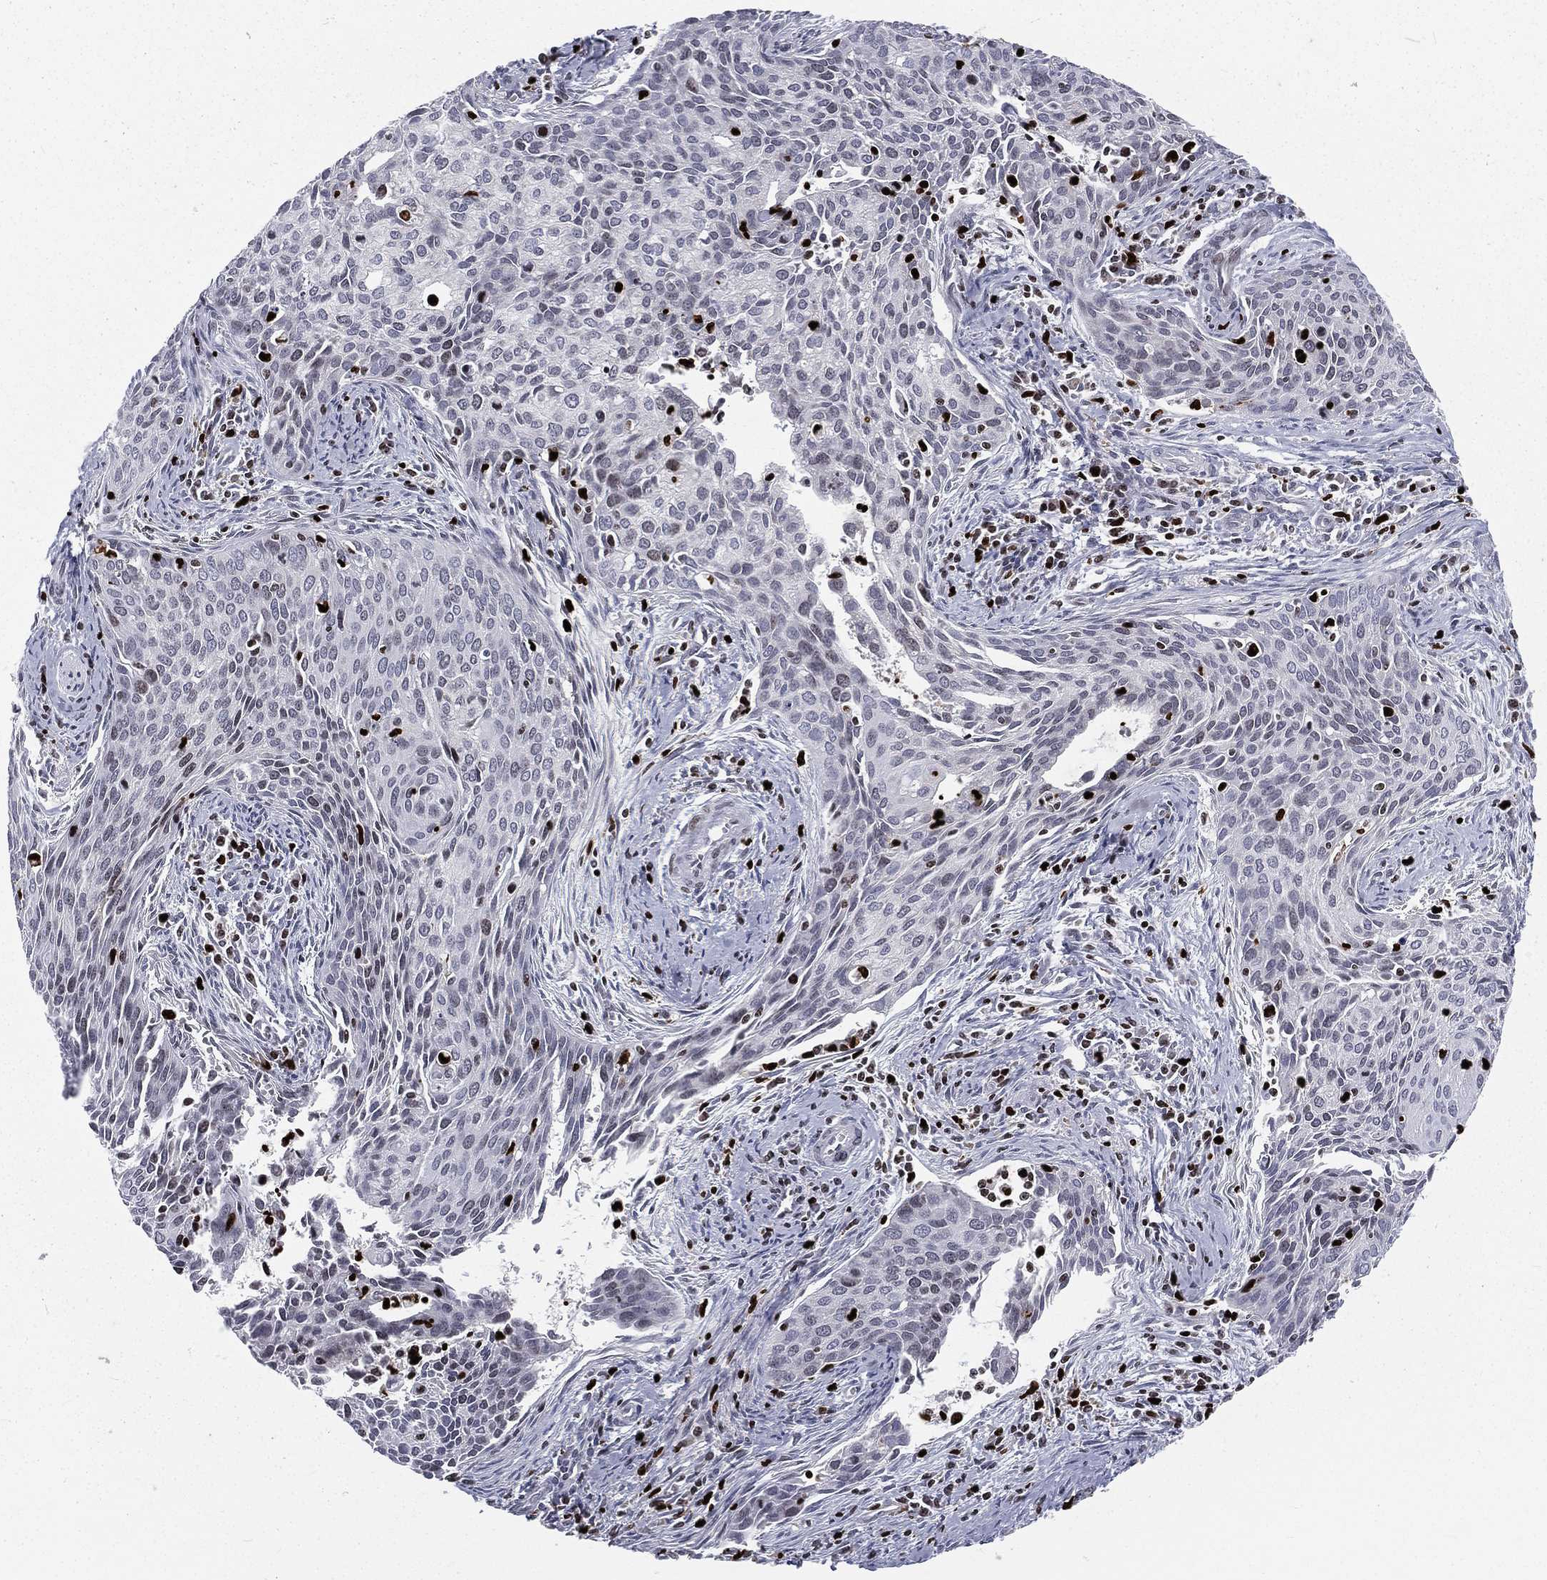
{"staining": {"intensity": "negative", "quantity": "none", "location": "none"}, "tissue": "cervical cancer", "cell_type": "Tumor cells", "image_type": "cancer", "snomed": [{"axis": "morphology", "description": "Squamous cell carcinoma, NOS"}, {"axis": "topography", "description": "Cervix"}], "caption": "Immunohistochemistry (IHC) histopathology image of neoplastic tissue: human cervical cancer (squamous cell carcinoma) stained with DAB shows no significant protein expression in tumor cells.", "gene": "MNDA", "patient": {"sex": "female", "age": 29}}